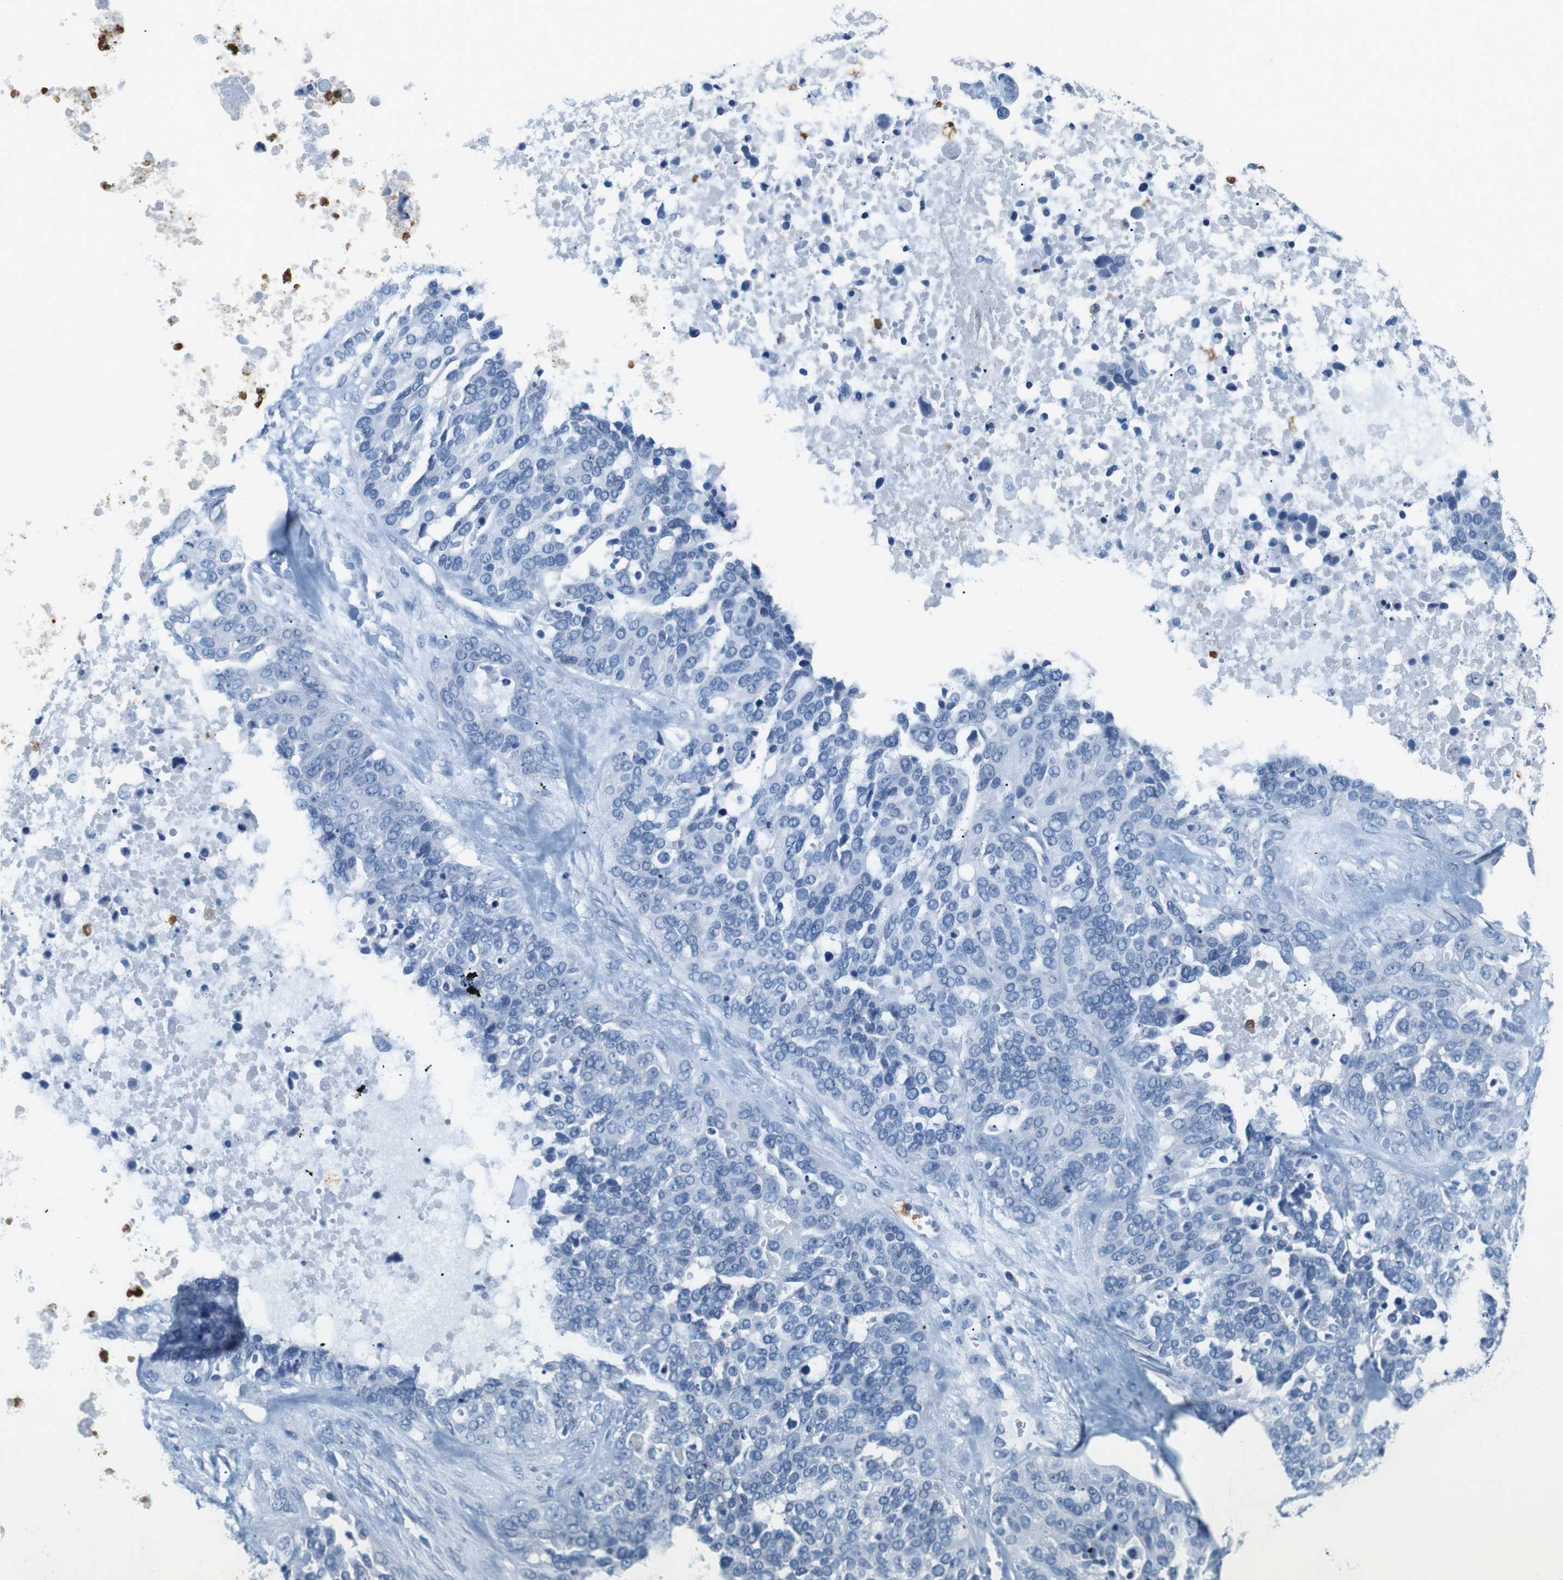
{"staining": {"intensity": "negative", "quantity": "none", "location": "none"}, "tissue": "ovarian cancer", "cell_type": "Tumor cells", "image_type": "cancer", "snomed": [{"axis": "morphology", "description": "Cystadenocarcinoma, serous, NOS"}, {"axis": "topography", "description": "Ovary"}], "caption": "Immunohistochemistry (IHC) photomicrograph of ovarian serous cystadenocarcinoma stained for a protein (brown), which displays no expression in tumor cells. (DAB (3,3'-diaminobenzidine) immunohistochemistry (IHC) visualized using brightfield microscopy, high magnification).", "gene": "MCEMP1", "patient": {"sex": "female", "age": 44}}